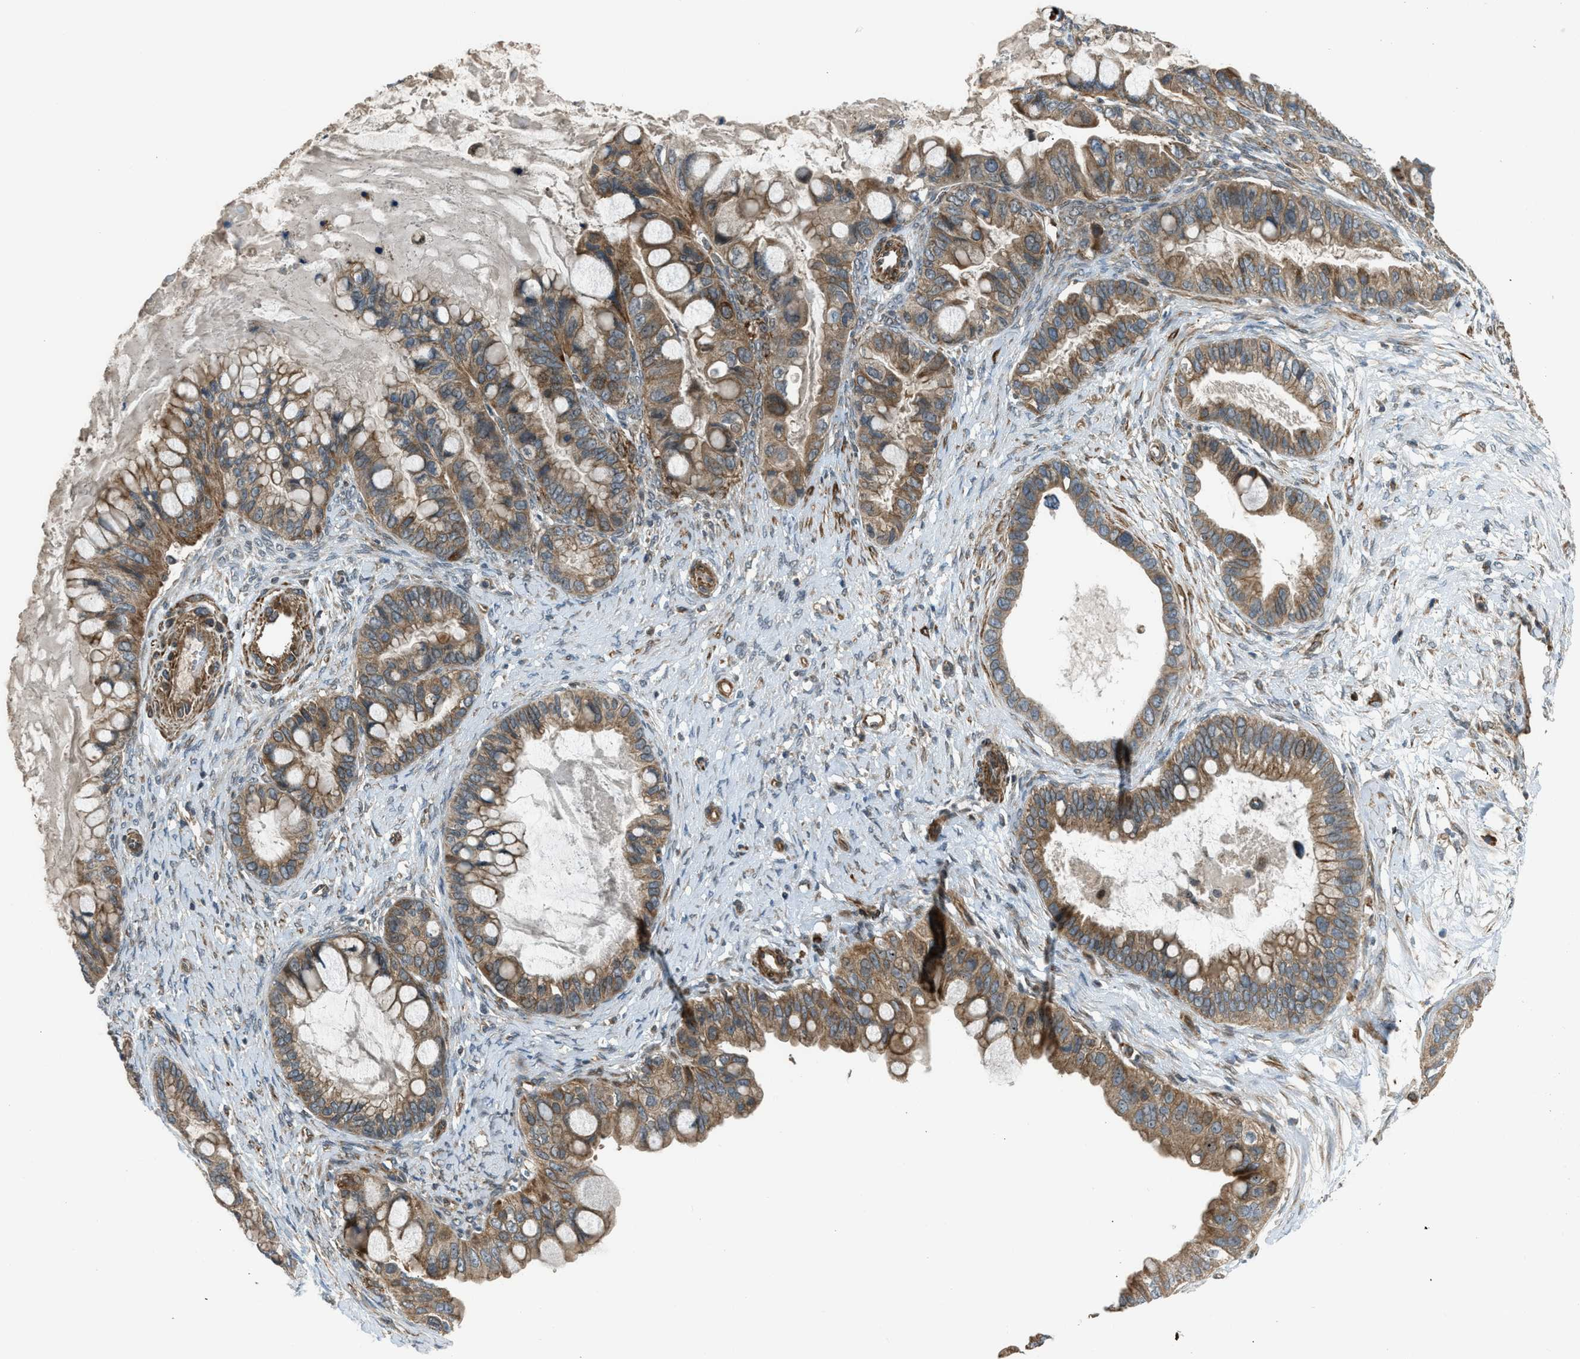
{"staining": {"intensity": "moderate", "quantity": ">75%", "location": "cytoplasmic/membranous"}, "tissue": "ovarian cancer", "cell_type": "Tumor cells", "image_type": "cancer", "snomed": [{"axis": "morphology", "description": "Cystadenocarcinoma, mucinous, NOS"}, {"axis": "topography", "description": "Ovary"}], "caption": "Immunohistochemistry photomicrograph of neoplastic tissue: ovarian cancer stained using IHC shows medium levels of moderate protein expression localized specifically in the cytoplasmic/membranous of tumor cells, appearing as a cytoplasmic/membranous brown color.", "gene": "SESN2", "patient": {"sex": "female", "age": 80}}